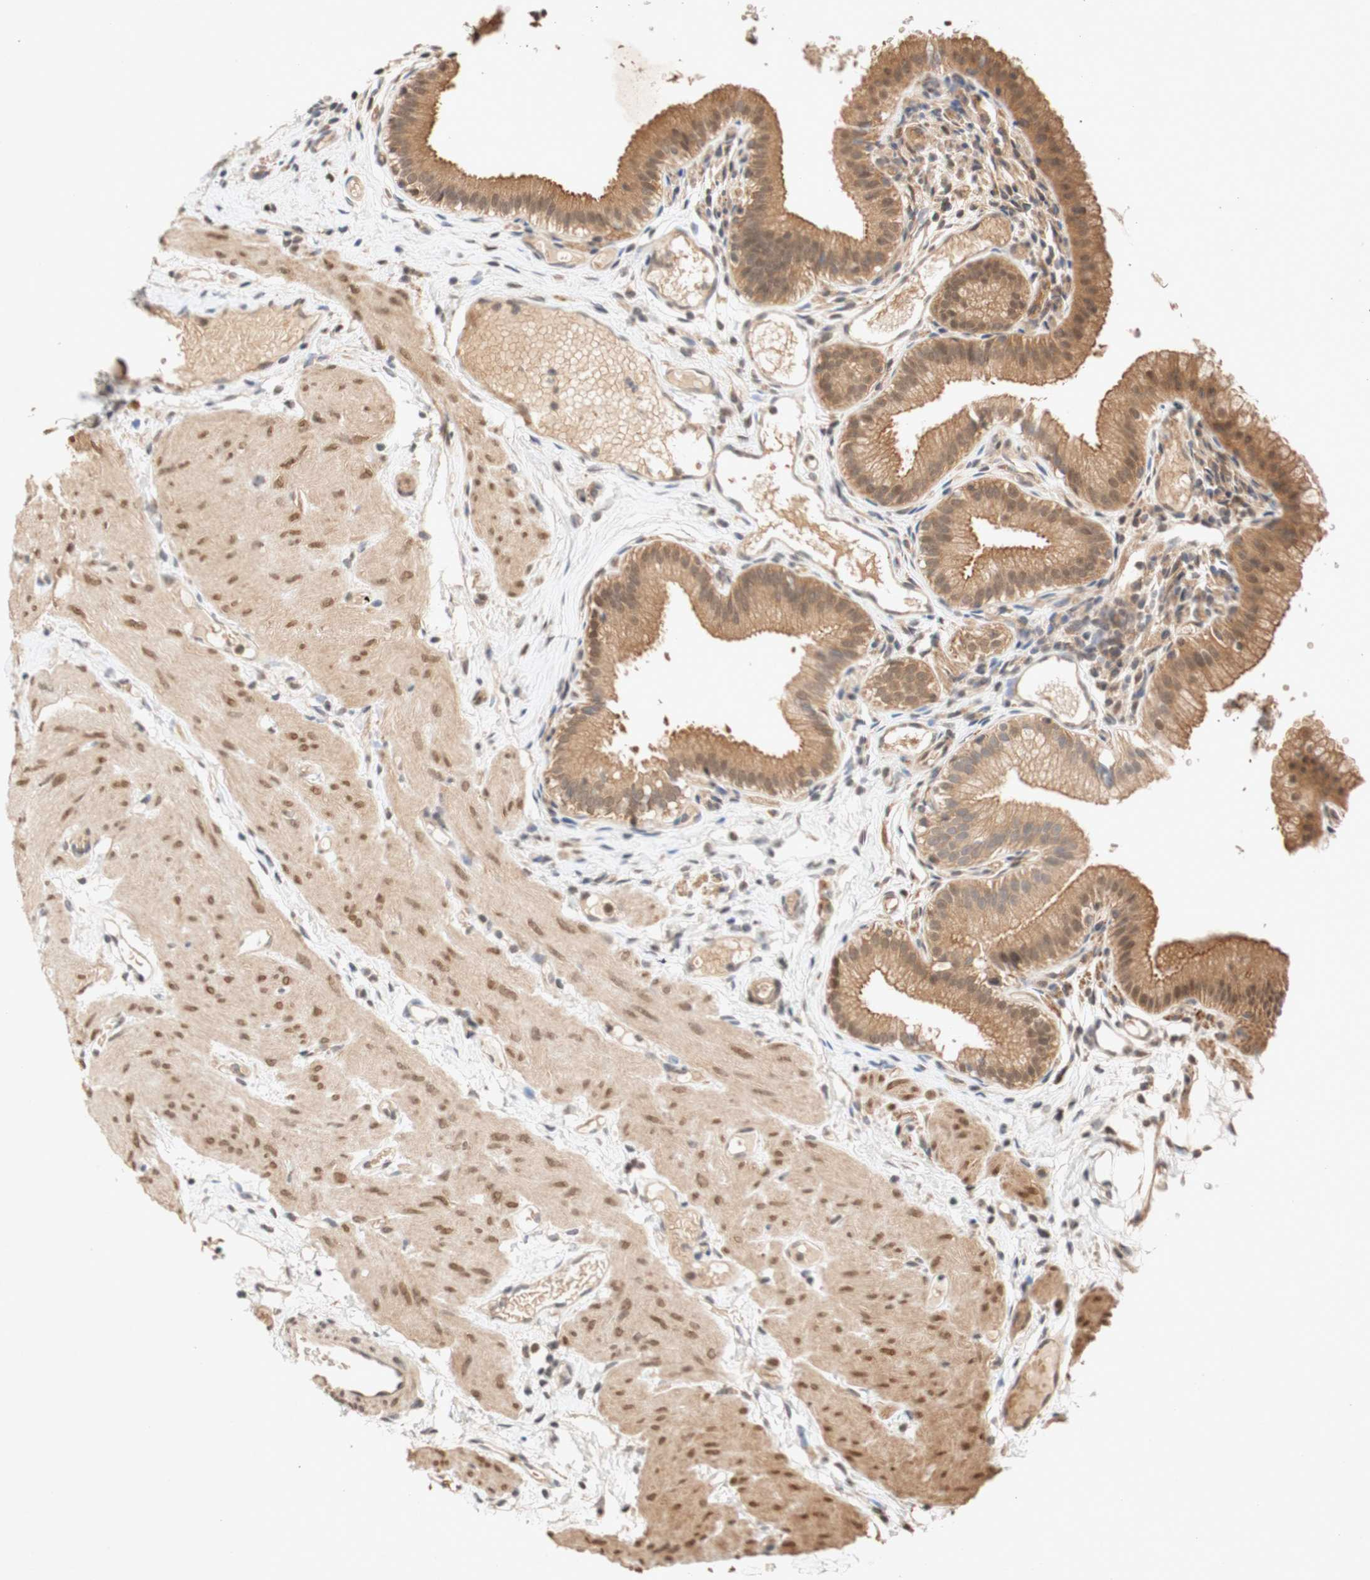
{"staining": {"intensity": "moderate", "quantity": ">75%", "location": "cytoplasmic/membranous,nuclear"}, "tissue": "gallbladder", "cell_type": "Glandular cells", "image_type": "normal", "snomed": [{"axis": "morphology", "description": "Normal tissue, NOS"}, {"axis": "topography", "description": "Gallbladder"}], "caption": "Immunohistochemistry (IHC) (DAB) staining of benign gallbladder displays moderate cytoplasmic/membranous,nuclear protein expression in about >75% of glandular cells.", "gene": "PIN1", "patient": {"sex": "female", "age": 26}}